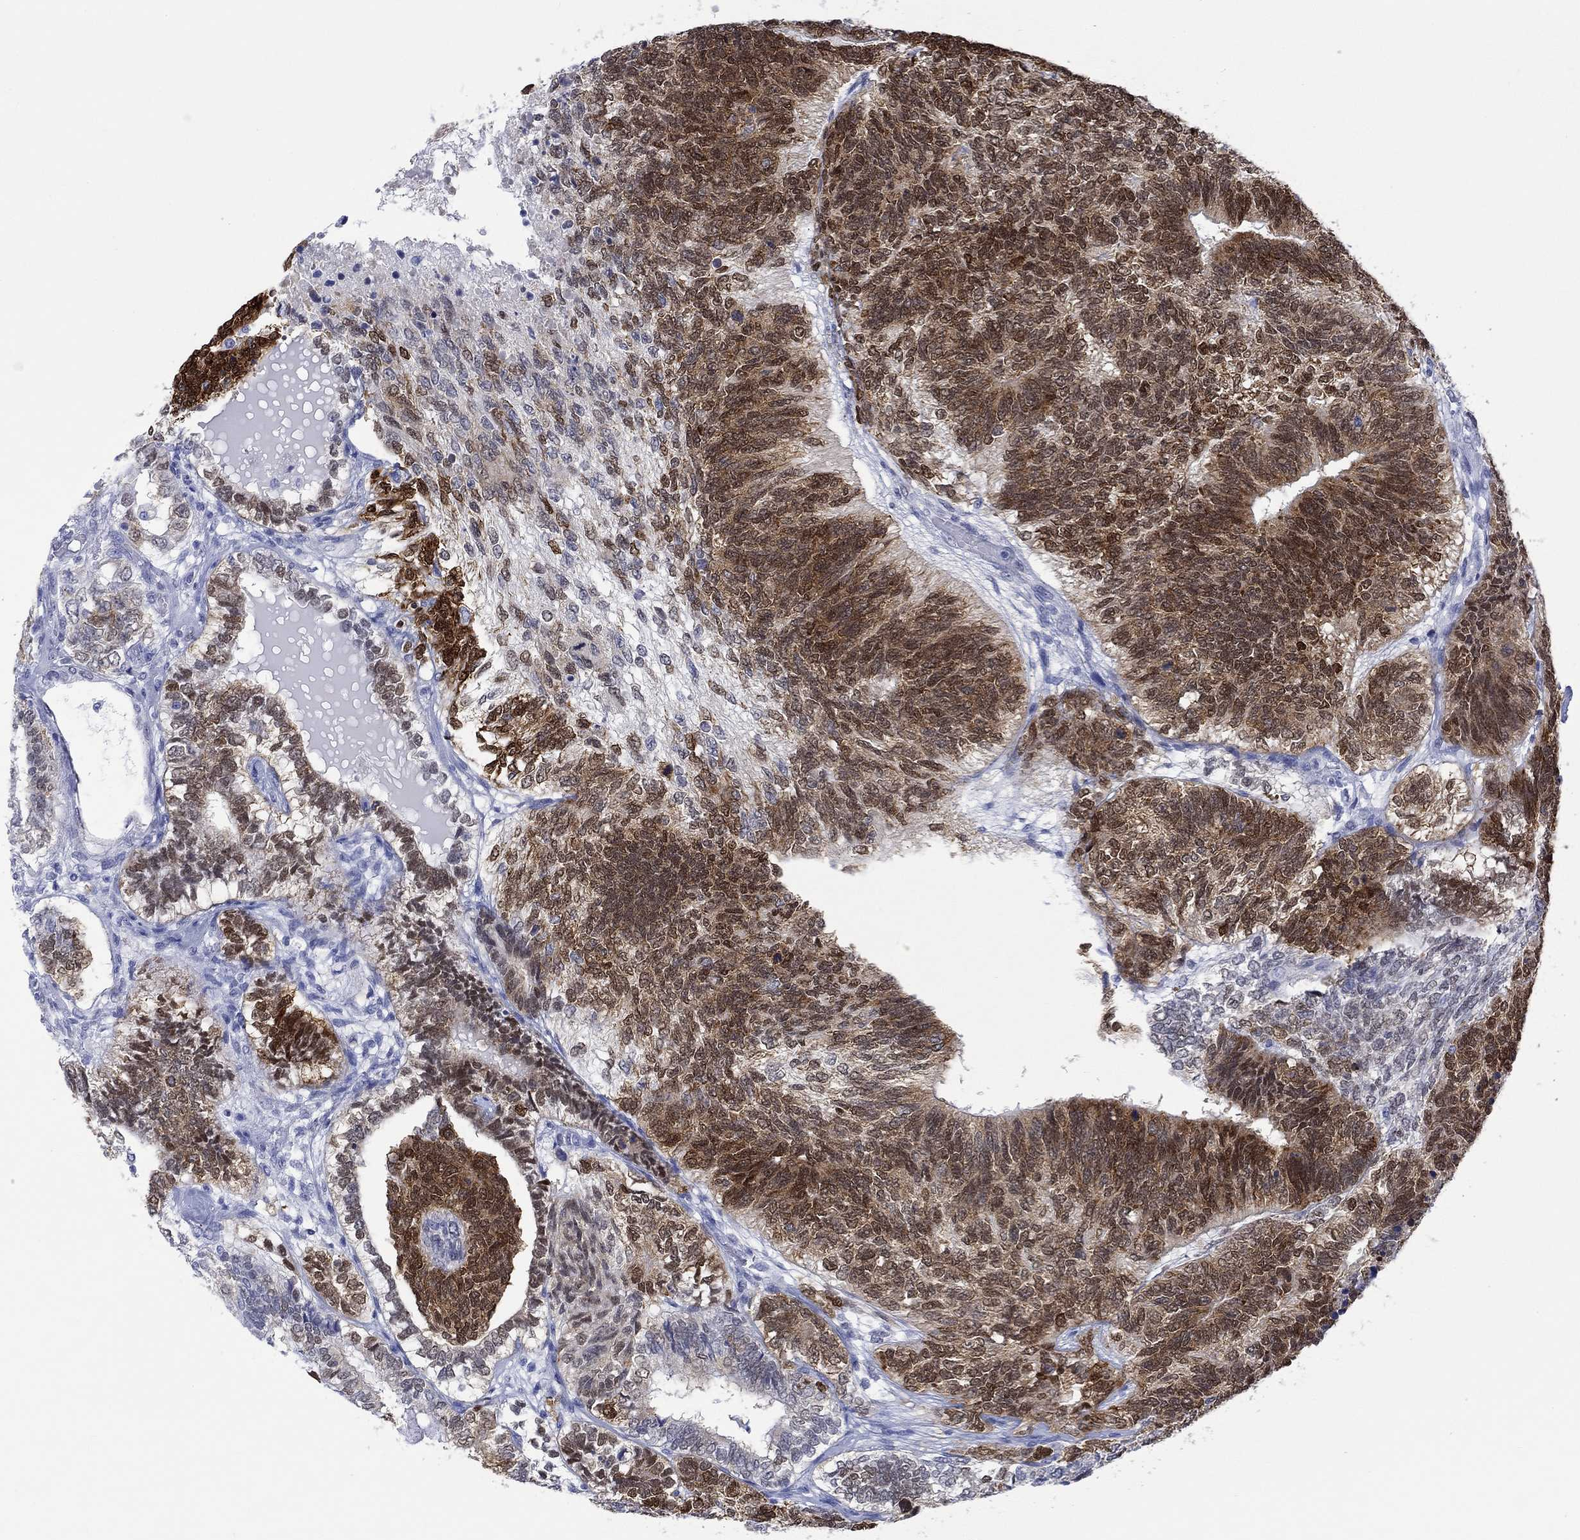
{"staining": {"intensity": "strong", "quantity": "25%-75%", "location": "cytoplasmic/membranous,nuclear"}, "tissue": "testis cancer", "cell_type": "Tumor cells", "image_type": "cancer", "snomed": [{"axis": "morphology", "description": "Seminoma, NOS"}, {"axis": "morphology", "description": "Carcinoma, Embryonal, NOS"}, {"axis": "topography", "description": "Testis"}], "caption": "Immunohistochemical staining of testis cancer (seminoma) shows strong cytoplasmic/membranous and nuclear protein staining in approximately 25%-75% of tumor cells.", "gene": "MSI1", "patient": {"sex": "male", "age": 41}}